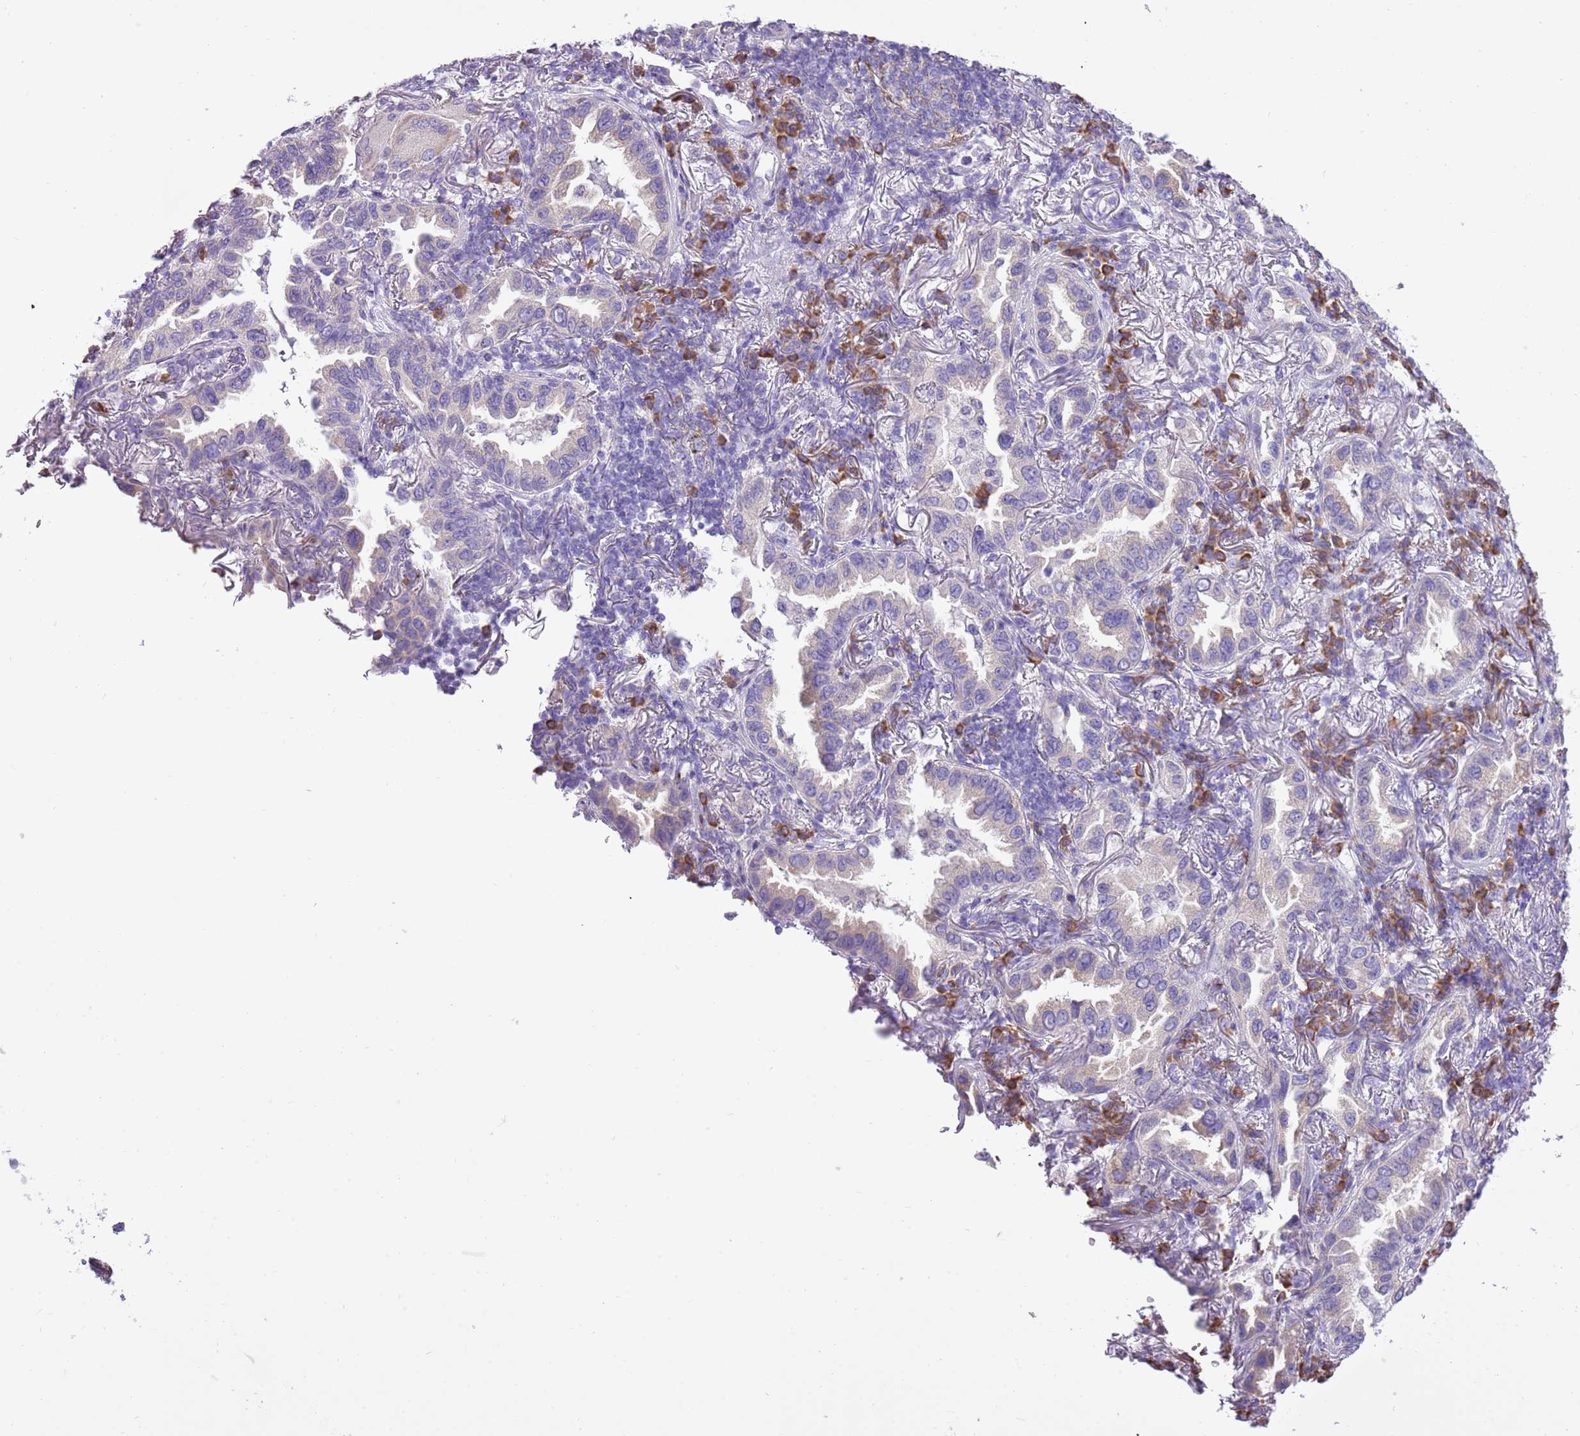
{"staining": {"intensity": "weak", "quantity": "<25%", "location": "cytoplasmic/membranous"}, "tissue": "lung cancer", "cell_type": "Tumor cells", "image_type": "cancer", "snomed": [{"axis": "morphology", "description": "Adenocarcinoma, NOS"}, {"axis": "topography", "description": "Lung"}], "caption": "Immunohistochemistry micrograph of lung cancer stained for a protein (brown), which shows no expression in tumor cells.", "gene": "AAR2", "patient": {"sex": "female", "age": 69}}